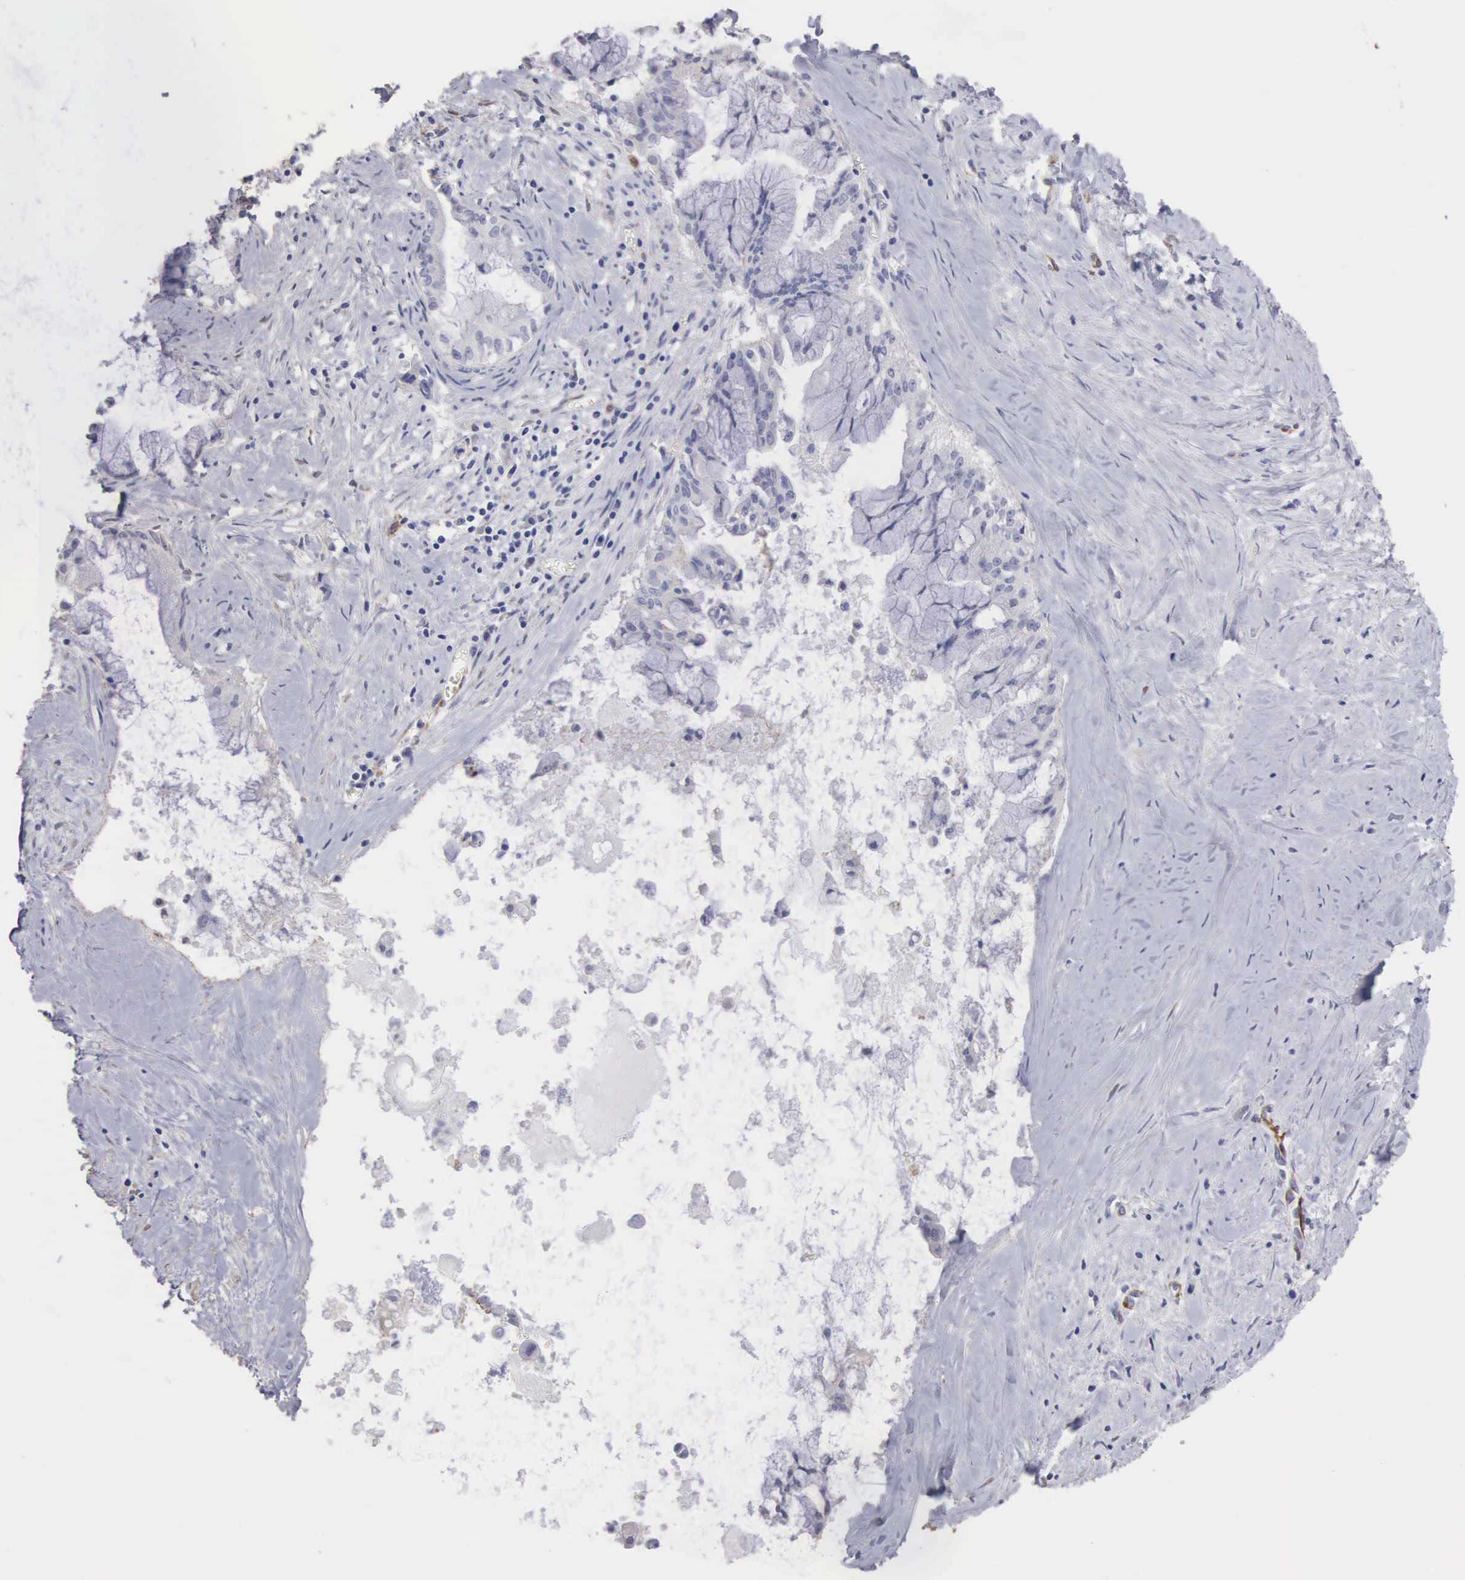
{"staining": {"intensity": "negative", "quantity": "none", "location": "none"}, "tissue": "pancreatic cancer", "cell_type": "Tumor cells", "image_type": "cancer", "snomed": [{"axis": "morphology", "description": "Adenocarcinoma, NOS"}, {"axis": "topography", "description": "Pancreas"}], "caption": "Adenocarcinoma (pancreatic) was stained to show a protein in brown. There is no significant positivity in tumor cells.", "gene": "LIN52", "patient": {"sex": "male", "age": 59}}